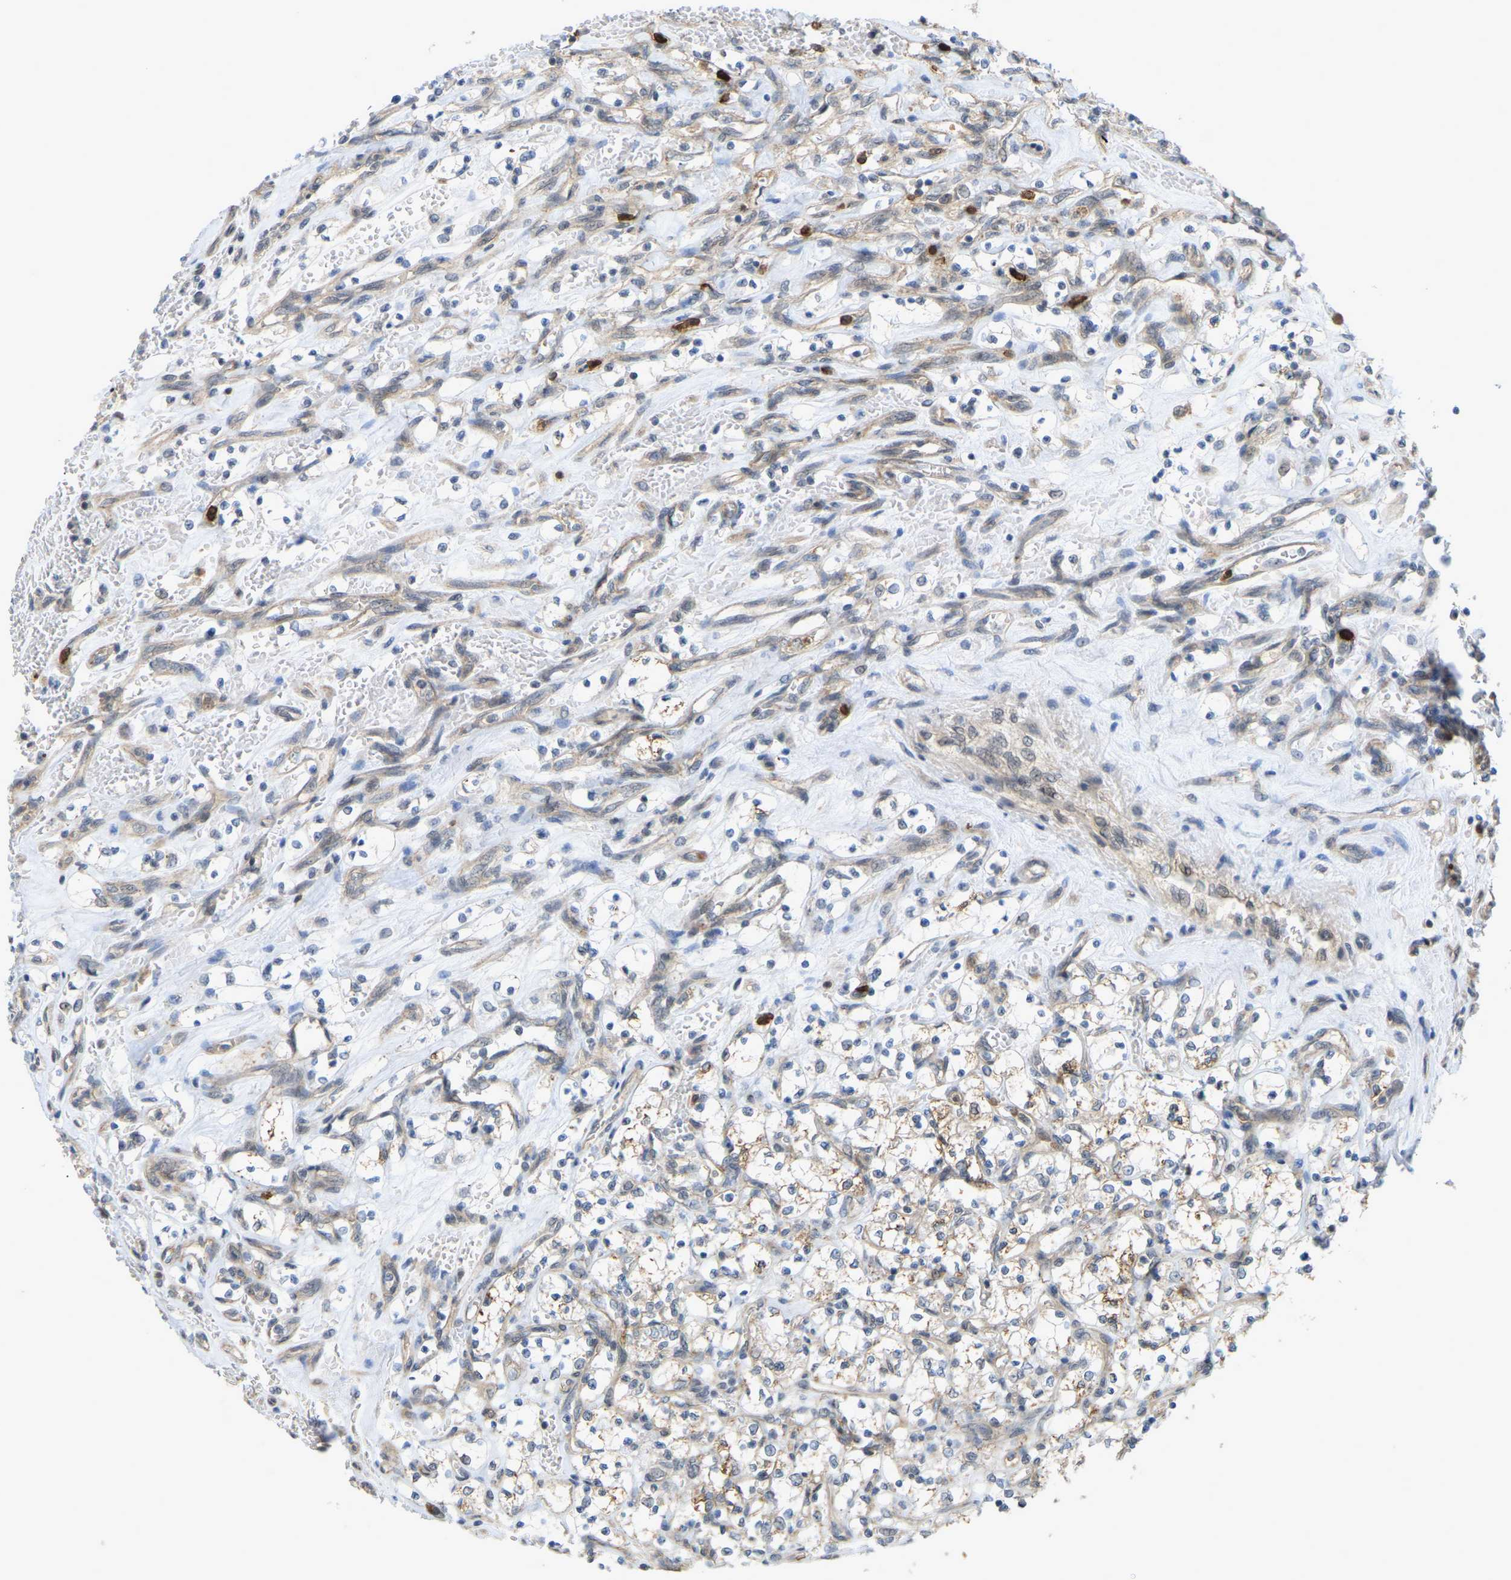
{"staining": {"intensity": "weak", "quantity": ">75%", "location": "cytoplasmic/membranous"}, "tissue": "renal cancer", "cell_type": "Tumor cells", "image_type": "cancer", "snomed": [{"axis": "morphology", "description": "Adenocarcinoma, NOS"}, {"axis": "topography", "description": "Kidney"}], "caption": "Immunohistochemical staining of adenocarcinoma (renal) displays low levels of weak cytoplasmic/membranous protein positivity in about >75% of tumor cells.", "gene": "SERPINB5", "patient": {"sex": "female", "age": 69}}